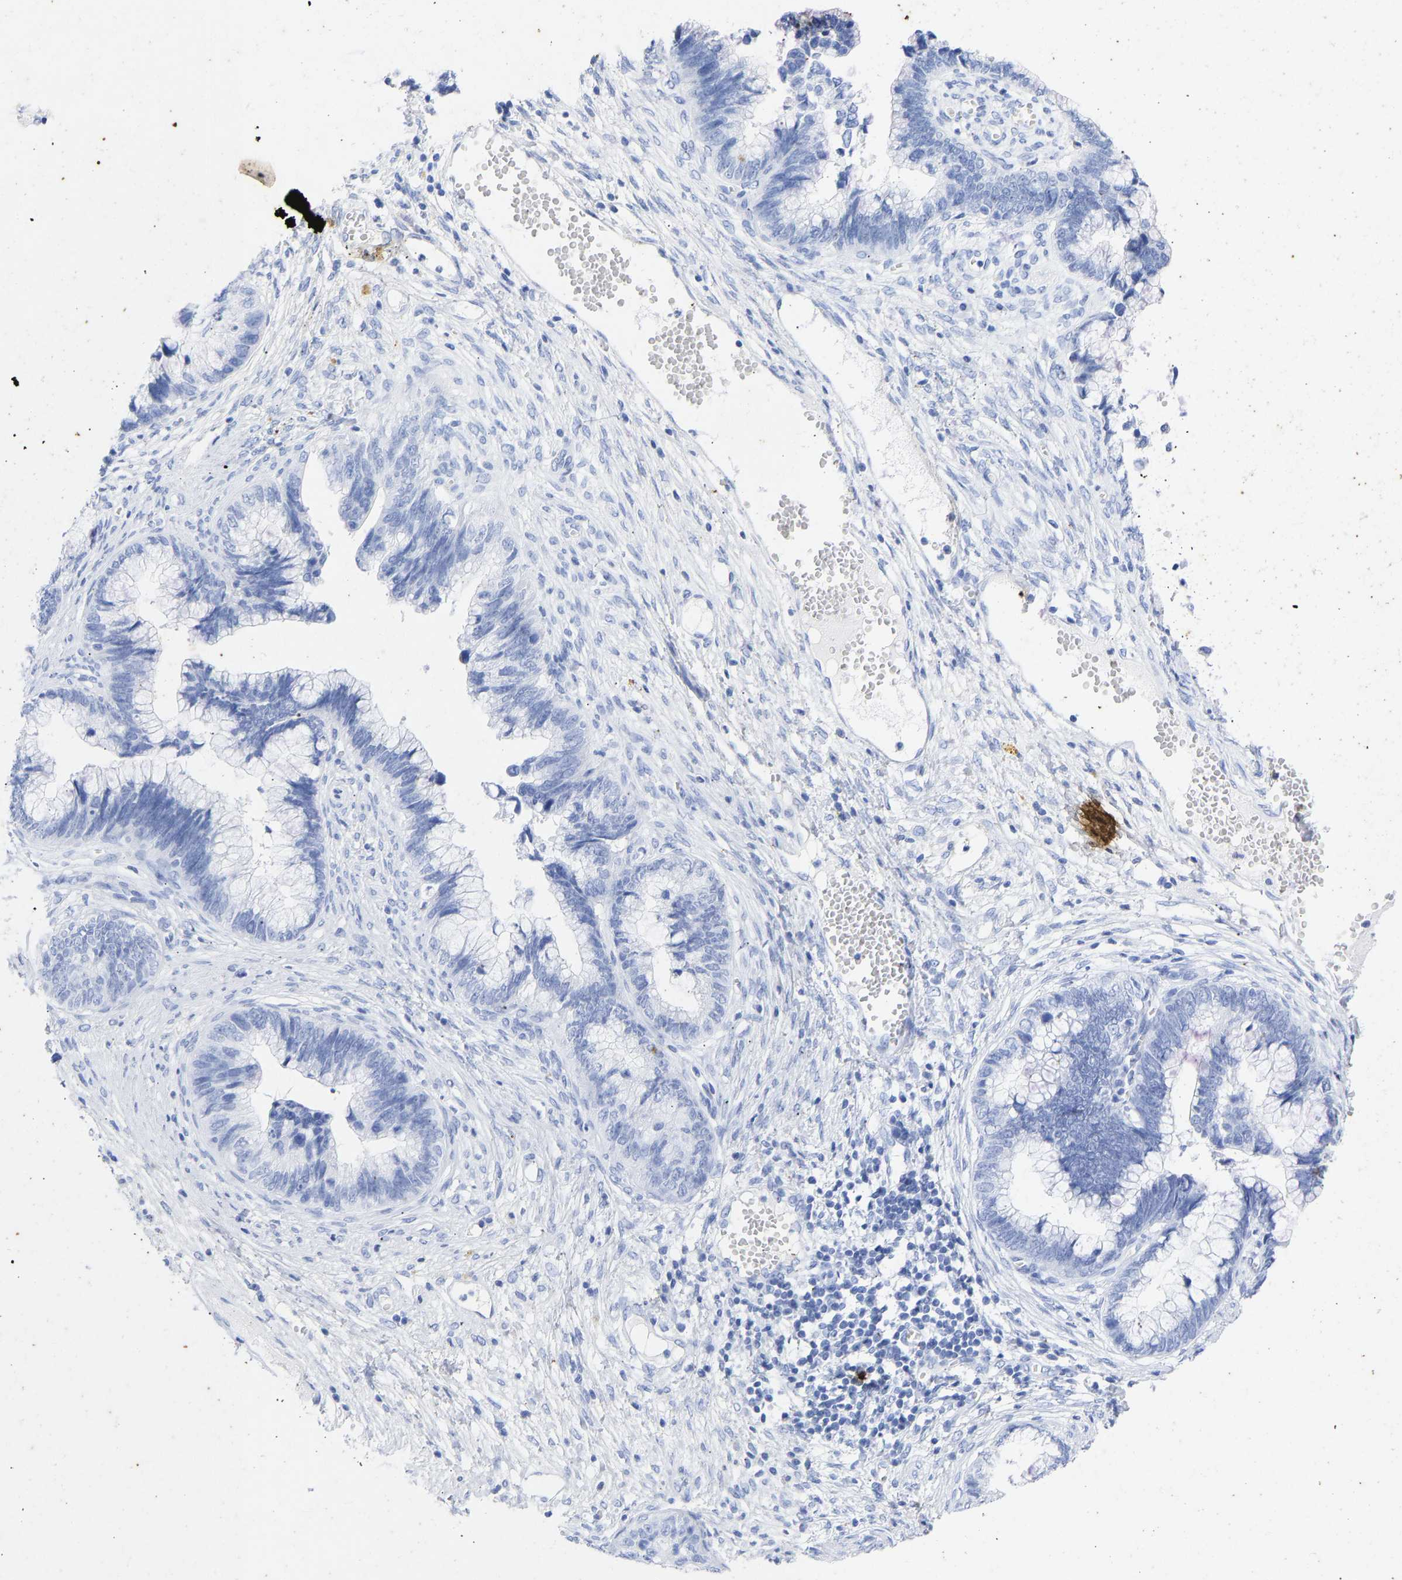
{"staining": {"intensity": "negative", "quantity": "none", "location": "none"}, "tissue": "cervical cancer", "cell_type": "Tumor cells", "image_type": "cancer", "snomed": [{"axis": "morphology", "description": "Adenocarcinoma, NOS"}, {"axis": "topography", "description": "Cervix"}], "caption": "A micrograph of human adenocarcinoma (cervical) is negative for staining in tumor cells.", "gene": "KRT1", "patient": {"sex": "female", "age": 44}}